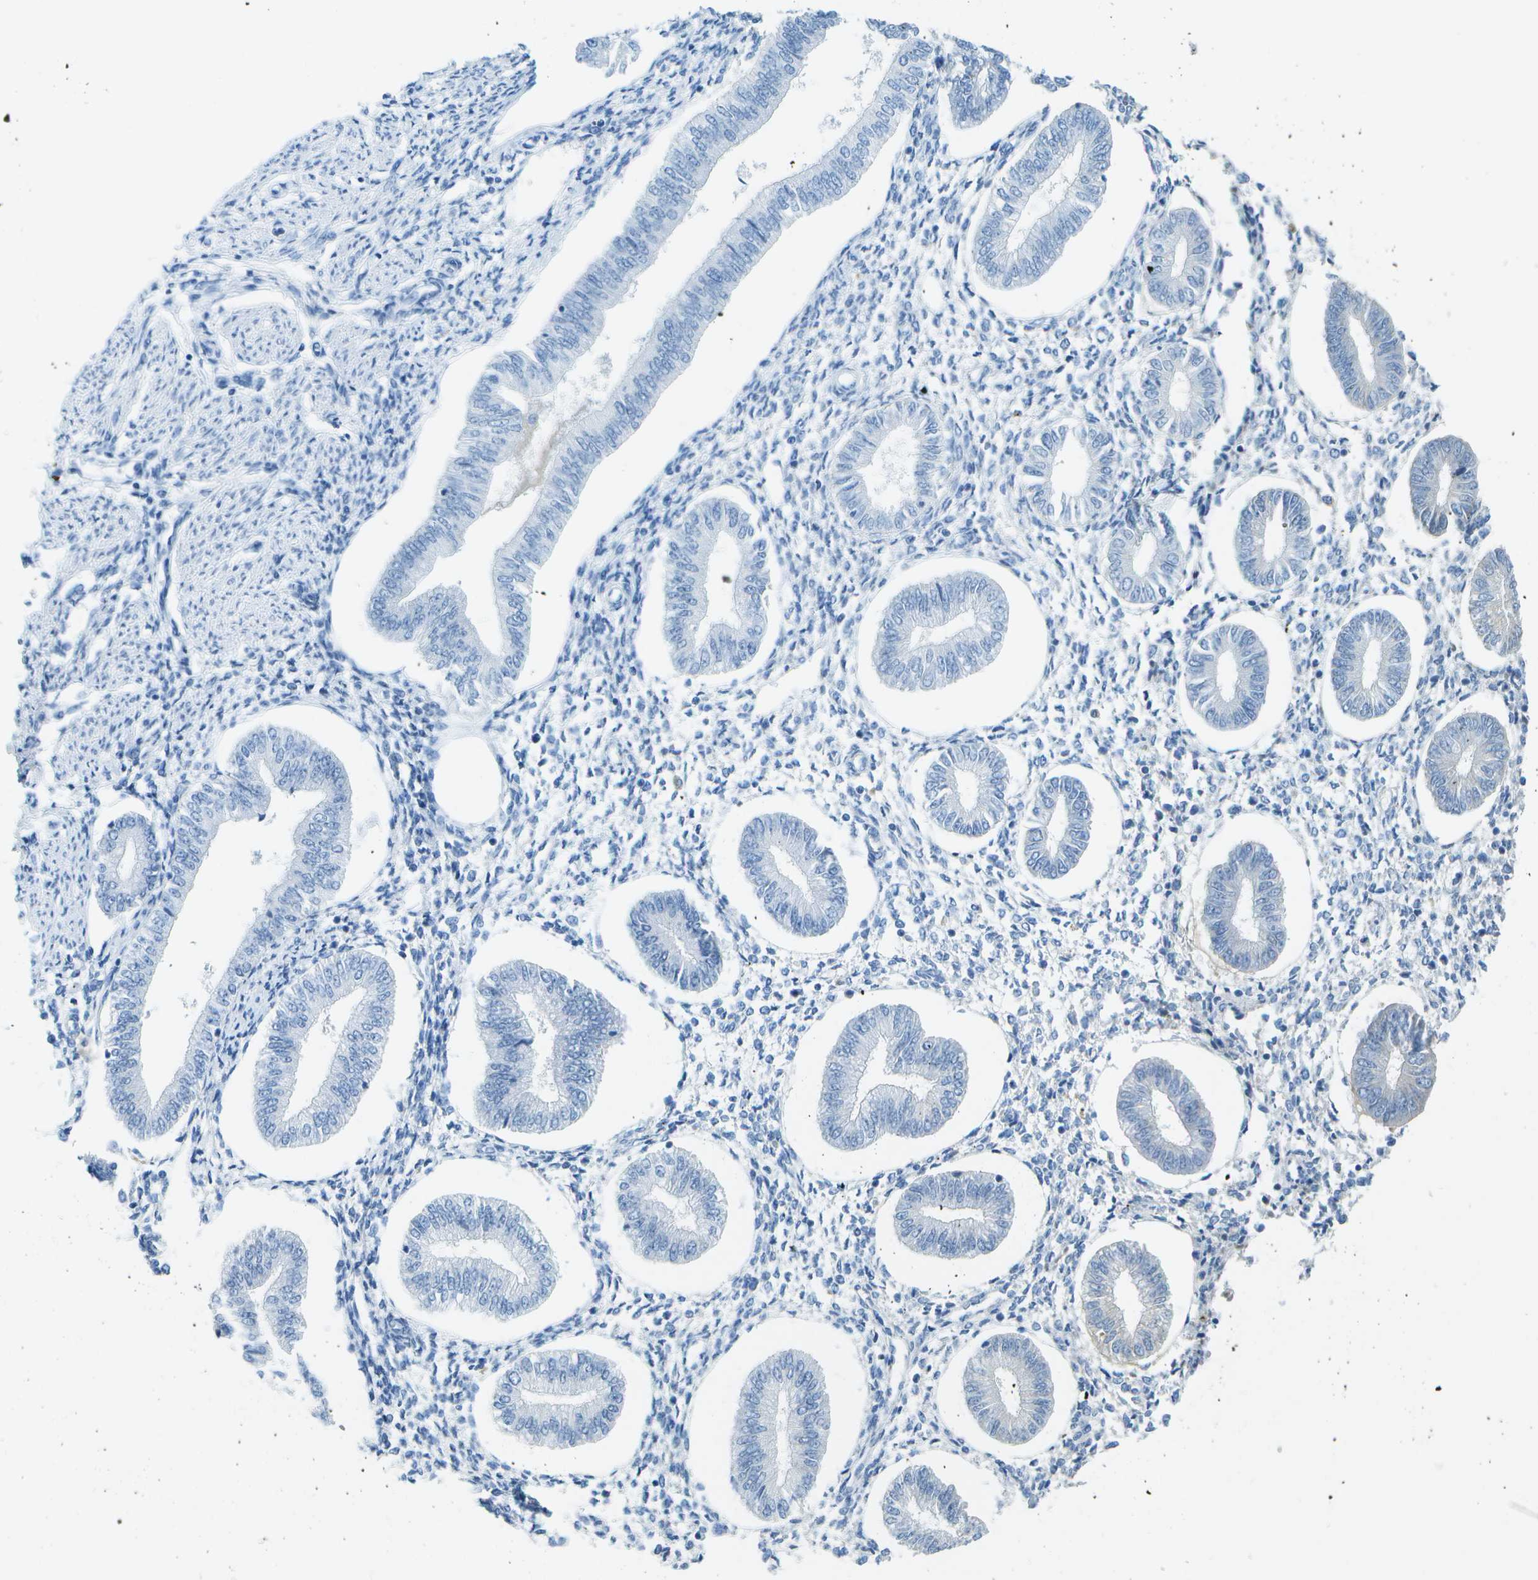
{"staining": {"intensity": "negative", "quantity": "none", "location": "none"}, "tissue": "endometrium", "cell_type": "Cells in endometrial stroma", "image_type": "normal", "snomed": [{"axis": "morphology", "description": "Normal tissue, NOS"}, {"axis": "topography", "description": "Endometrium"}], "caption": "Immunohistochemistry (IHC) histopathology image of benign endometrium: endometrium stained with DAB reveals no significant protein expression in cells in endometrial stroma.", "gene": "C1S", "patient": {"sex": "female", "age": 50}}